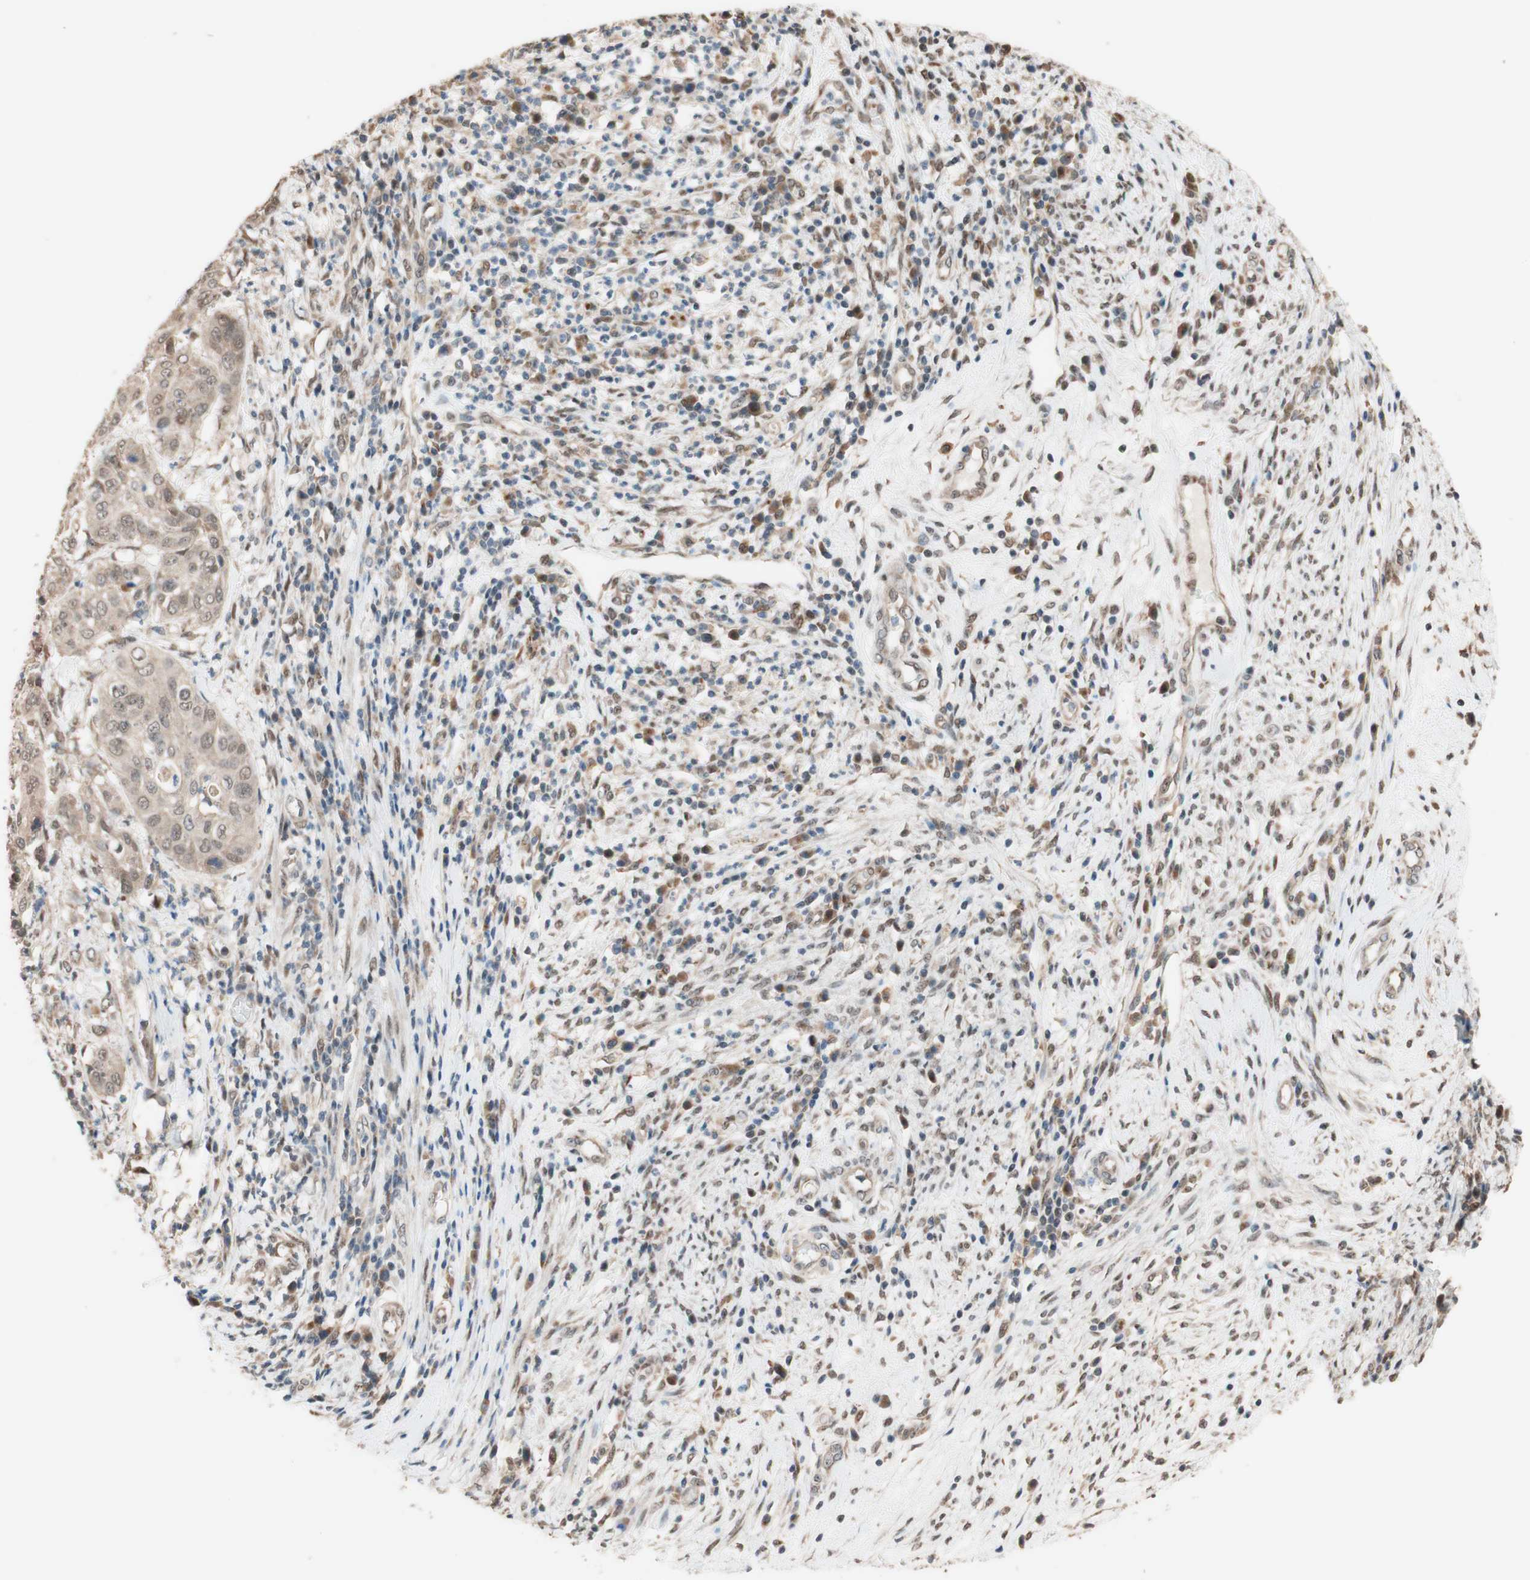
{"staining": {"intensity": "negative", "quantity": "none", "location": "none"}, "tissue": "cervical cancer", "cell_type": "Tumor cells", "image_type": "cancer", "snomed": [{"axis": "morphology", "description": "Normal tissue, NOS"}, {"axis": "morphology", "description": "Squamous cell carcinoma, NOS"}, {"axis": "topography", "description": "Cervix"}], "caption": "Cervical cancer stained for a protein using immunohistochemistry shows no expression tumor cells.", "gene": "CCNC", "patient": {"sex": "female", "age": 39}}